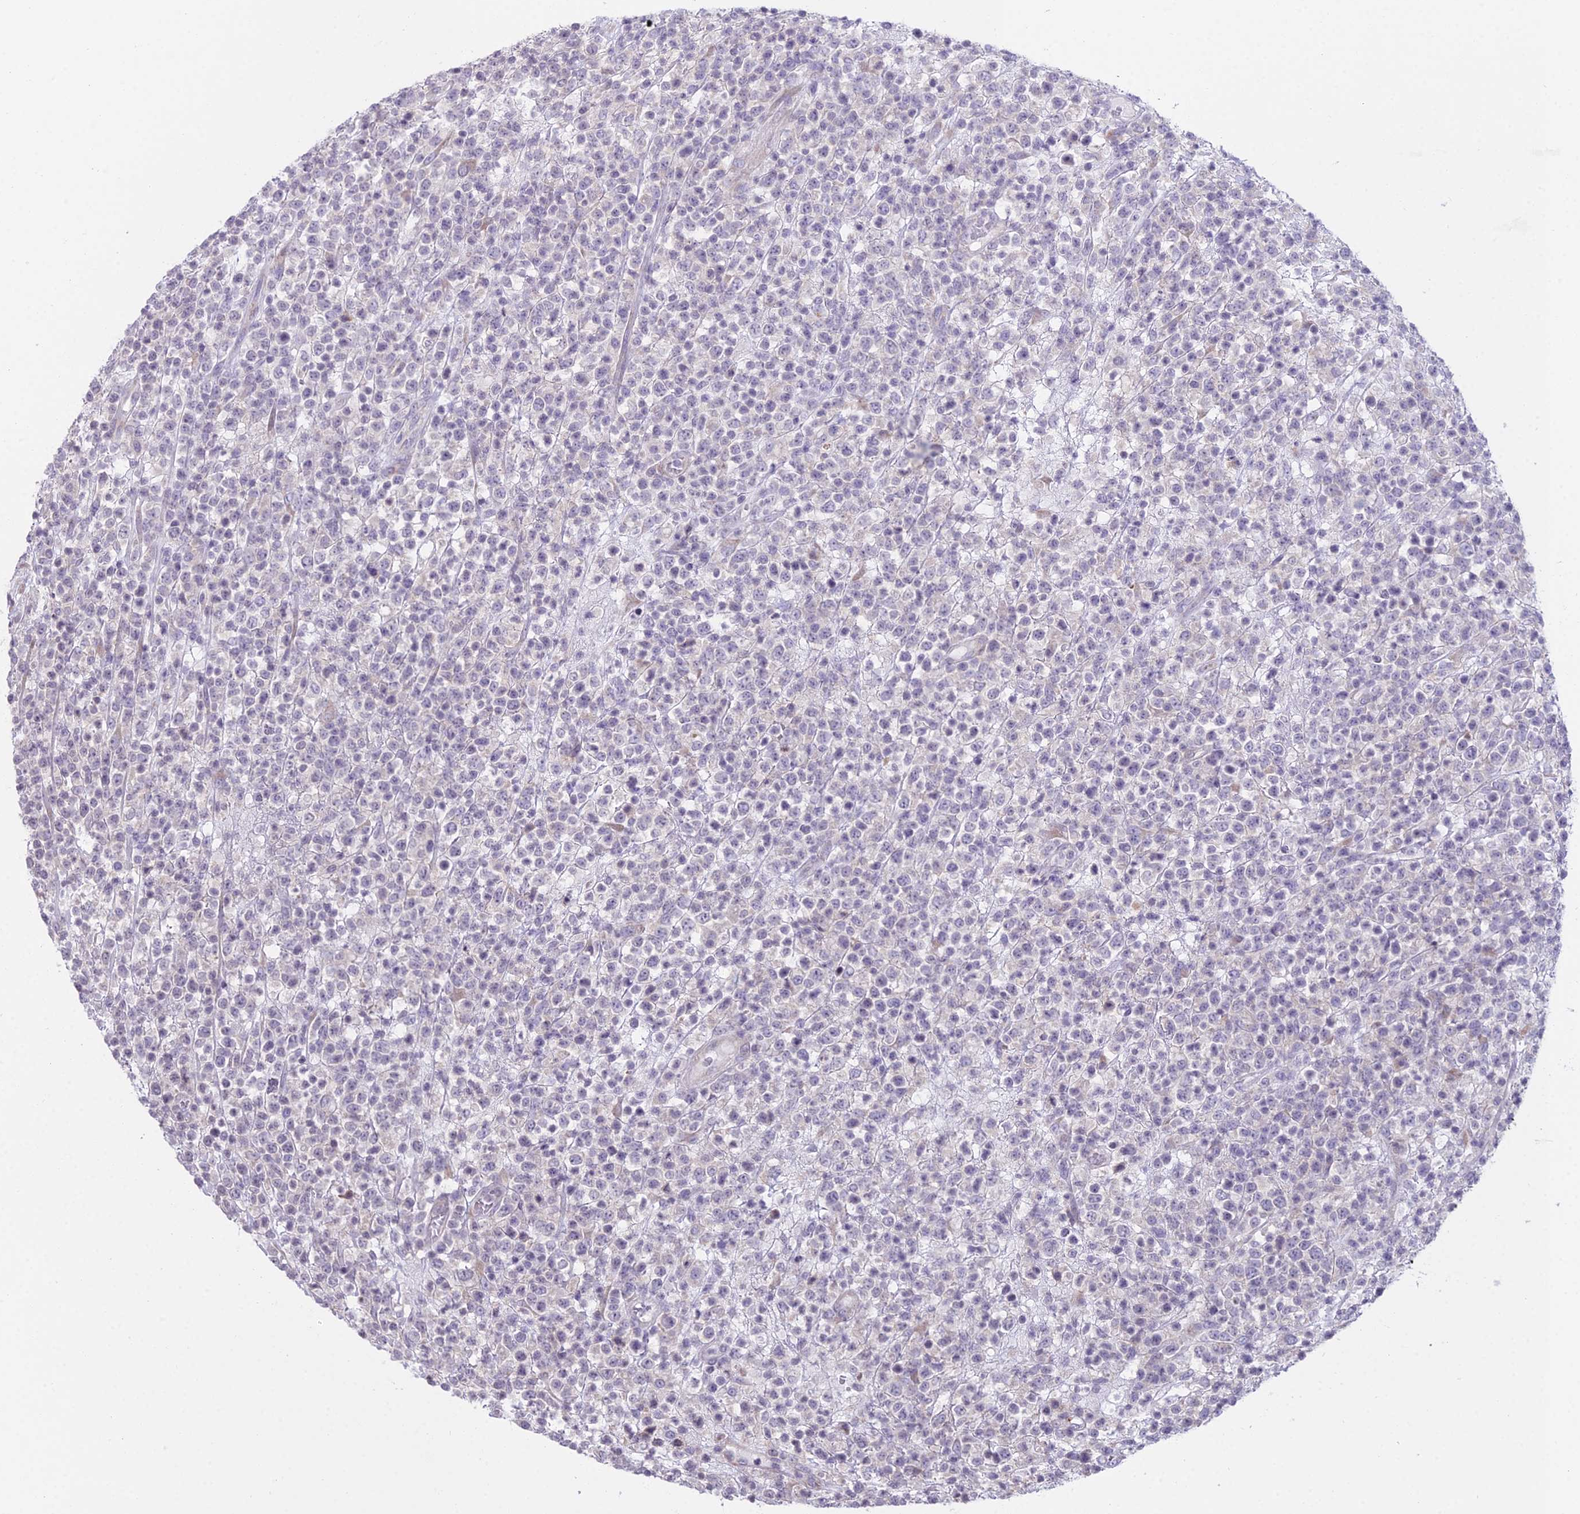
{"staining": {"intensity": "negative", "quantity": "none", "location": "none"}, "tissue": "lymphoma", "cell_type": "Tumor cells", "image_type": "cancer", "snomed": [{"axis": "morphology", "description": "Malignant lymphoma, non-Hodgkin's type, High grade"}, {"axis": "topography", "description": "Colon"}], "caption": "Immunohistochemistry photomicrograph of high-grade malignant lymphoma, non-Hodgkin's type stained for a protein (brown), which reveals no staining in tumor cells.", "gene": "RPS26", "patient": {"sex": "female", "age": 53}}